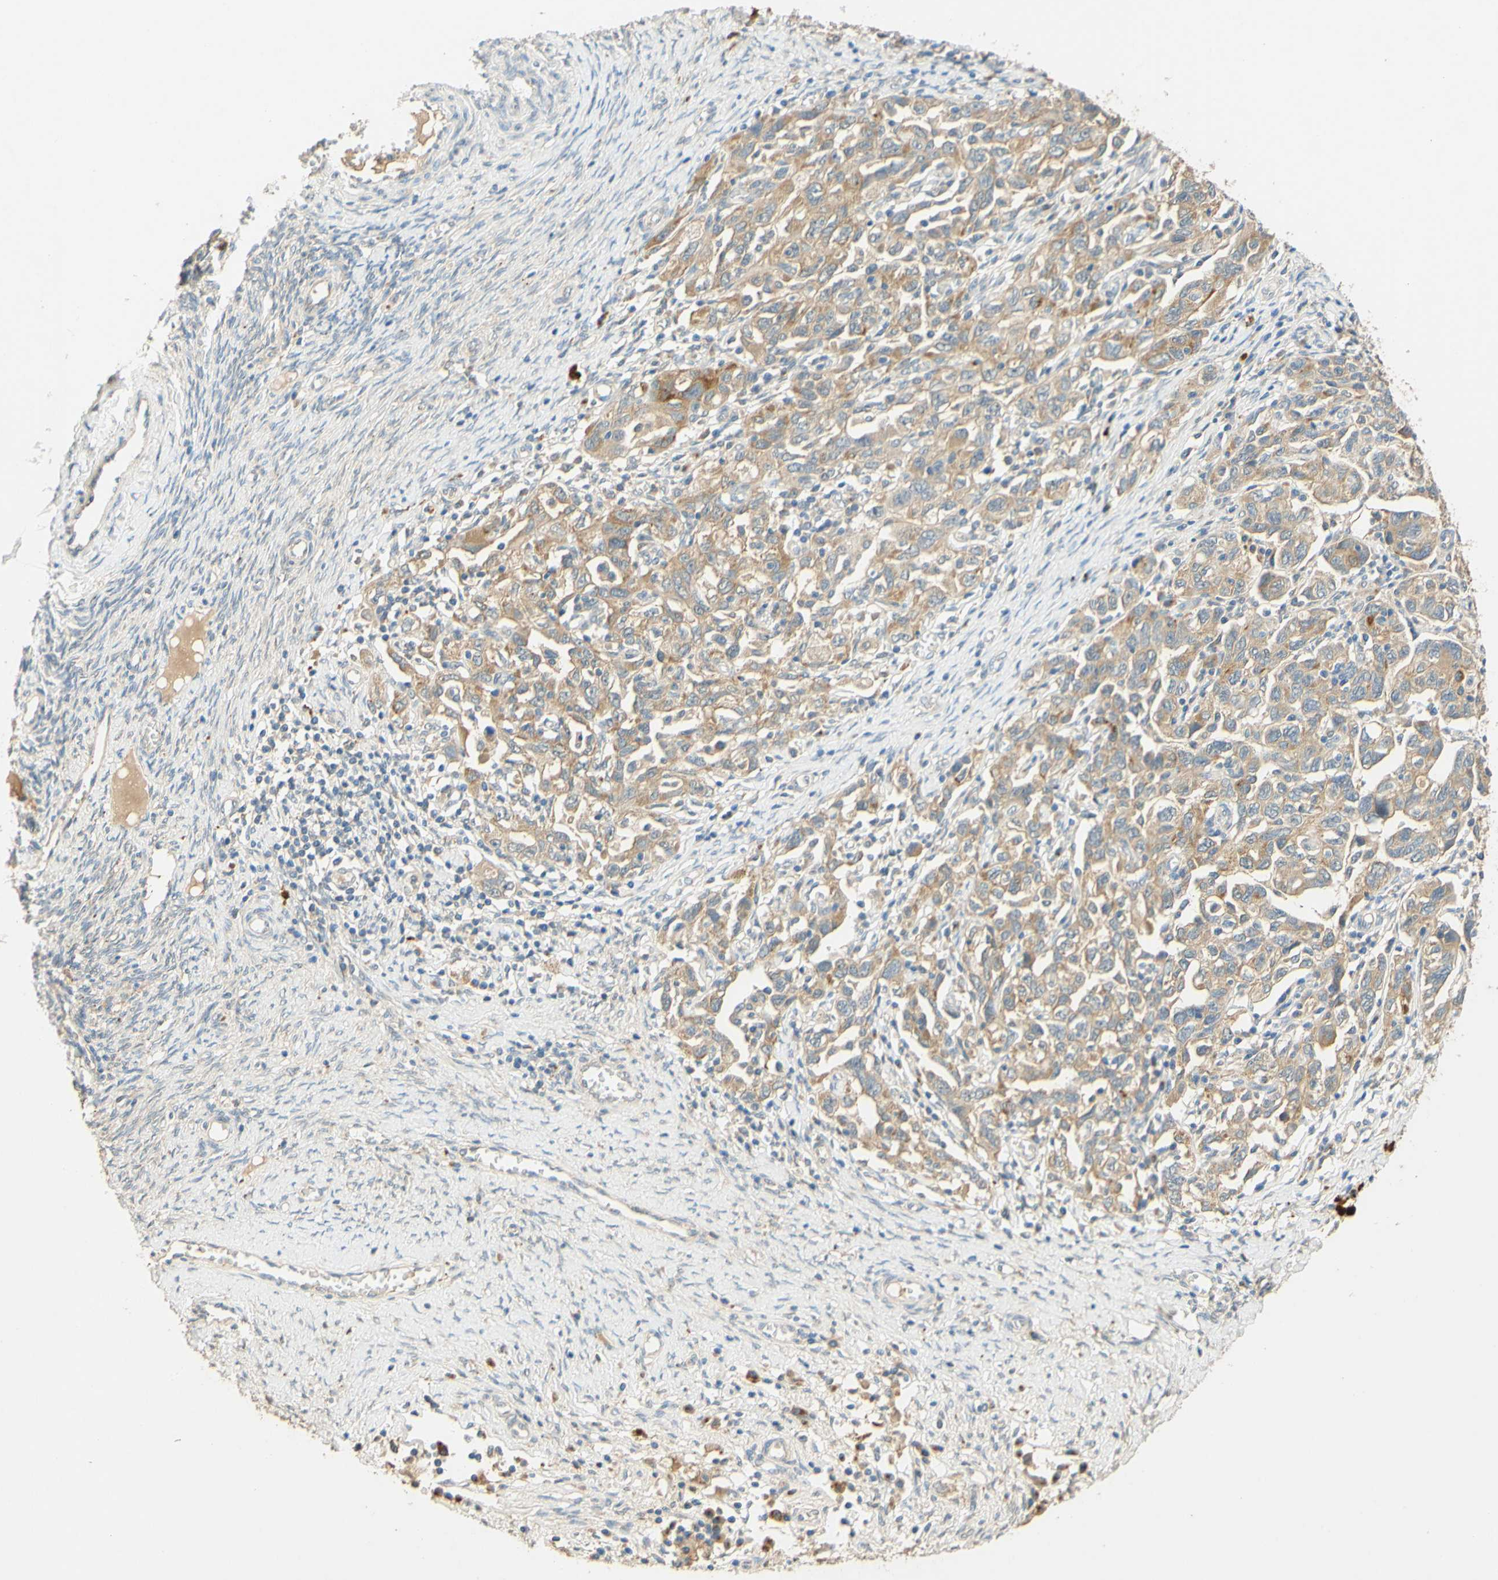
{"staining": {"intensity": "moderate", "quantity": ">75%", "location": "cytoplasmic/membranous"}, "tissue": "ovarian cancer", "cell_type": "Tumor cells", "image_type": "cancer", "snomed": [{"axis": "morphology", "description": "Carcinoma, NOS"}, {"axis": "morphology", "description": "Cystadenocarcinoma, serous, NOS"}, {"axis": "topography", "description": "Ovary"}], "caption": "A medium amount of moderate cytoplasmic/membranous staining is seen in approximately >75% of tumor cells in ovarian cancer tissue. The staining was performed using DAB to visualize the protein expression in brown, while the nuclei were stained in blue with hematoxylin (Magnification: 20x).", "gene": "ENTREP2", "patient": {"sex": "female", "age": 69}}